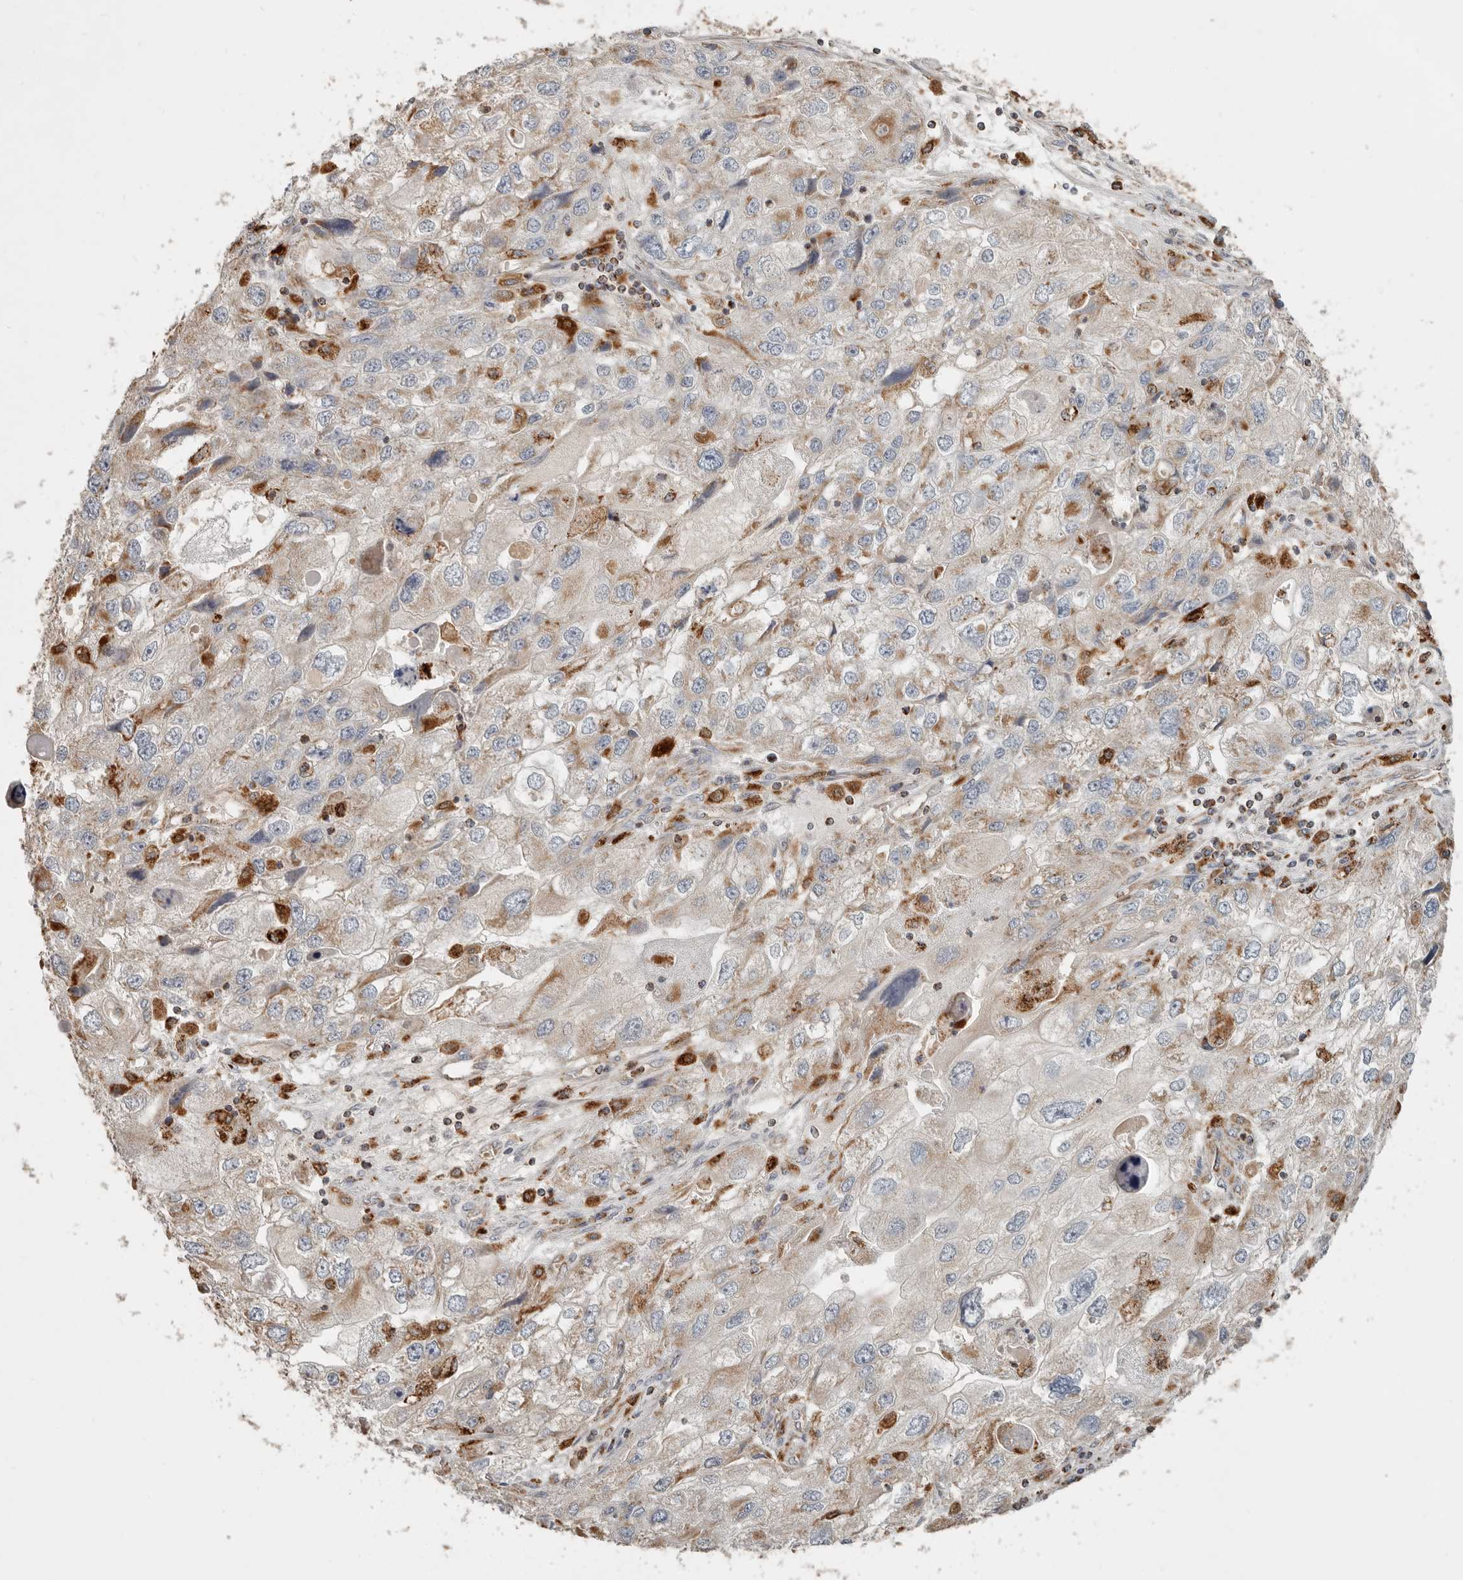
{"staining": {"intensity": "moderate", "quantity": "<25%", "location": "cytoplasmic/membranous"}, "tissue": "endometrial cancer", "cell_type": "Tumor cells", "image_type": "cancer", "snomed": [{"axis": "morphology", "description": "Adenocarcinoma, NOS"}, {"axis": "topography", "description": "Endometrium"}], "caption": "A photomicrograph of human endometrial cancer (adenocarcinoma) stained for a protein exhibits moderate cytoplasmic/membranous brown staining in tumor cells.", "gene": "ARHGEF10L", "patient": {"sex": "female", "age": 49}}